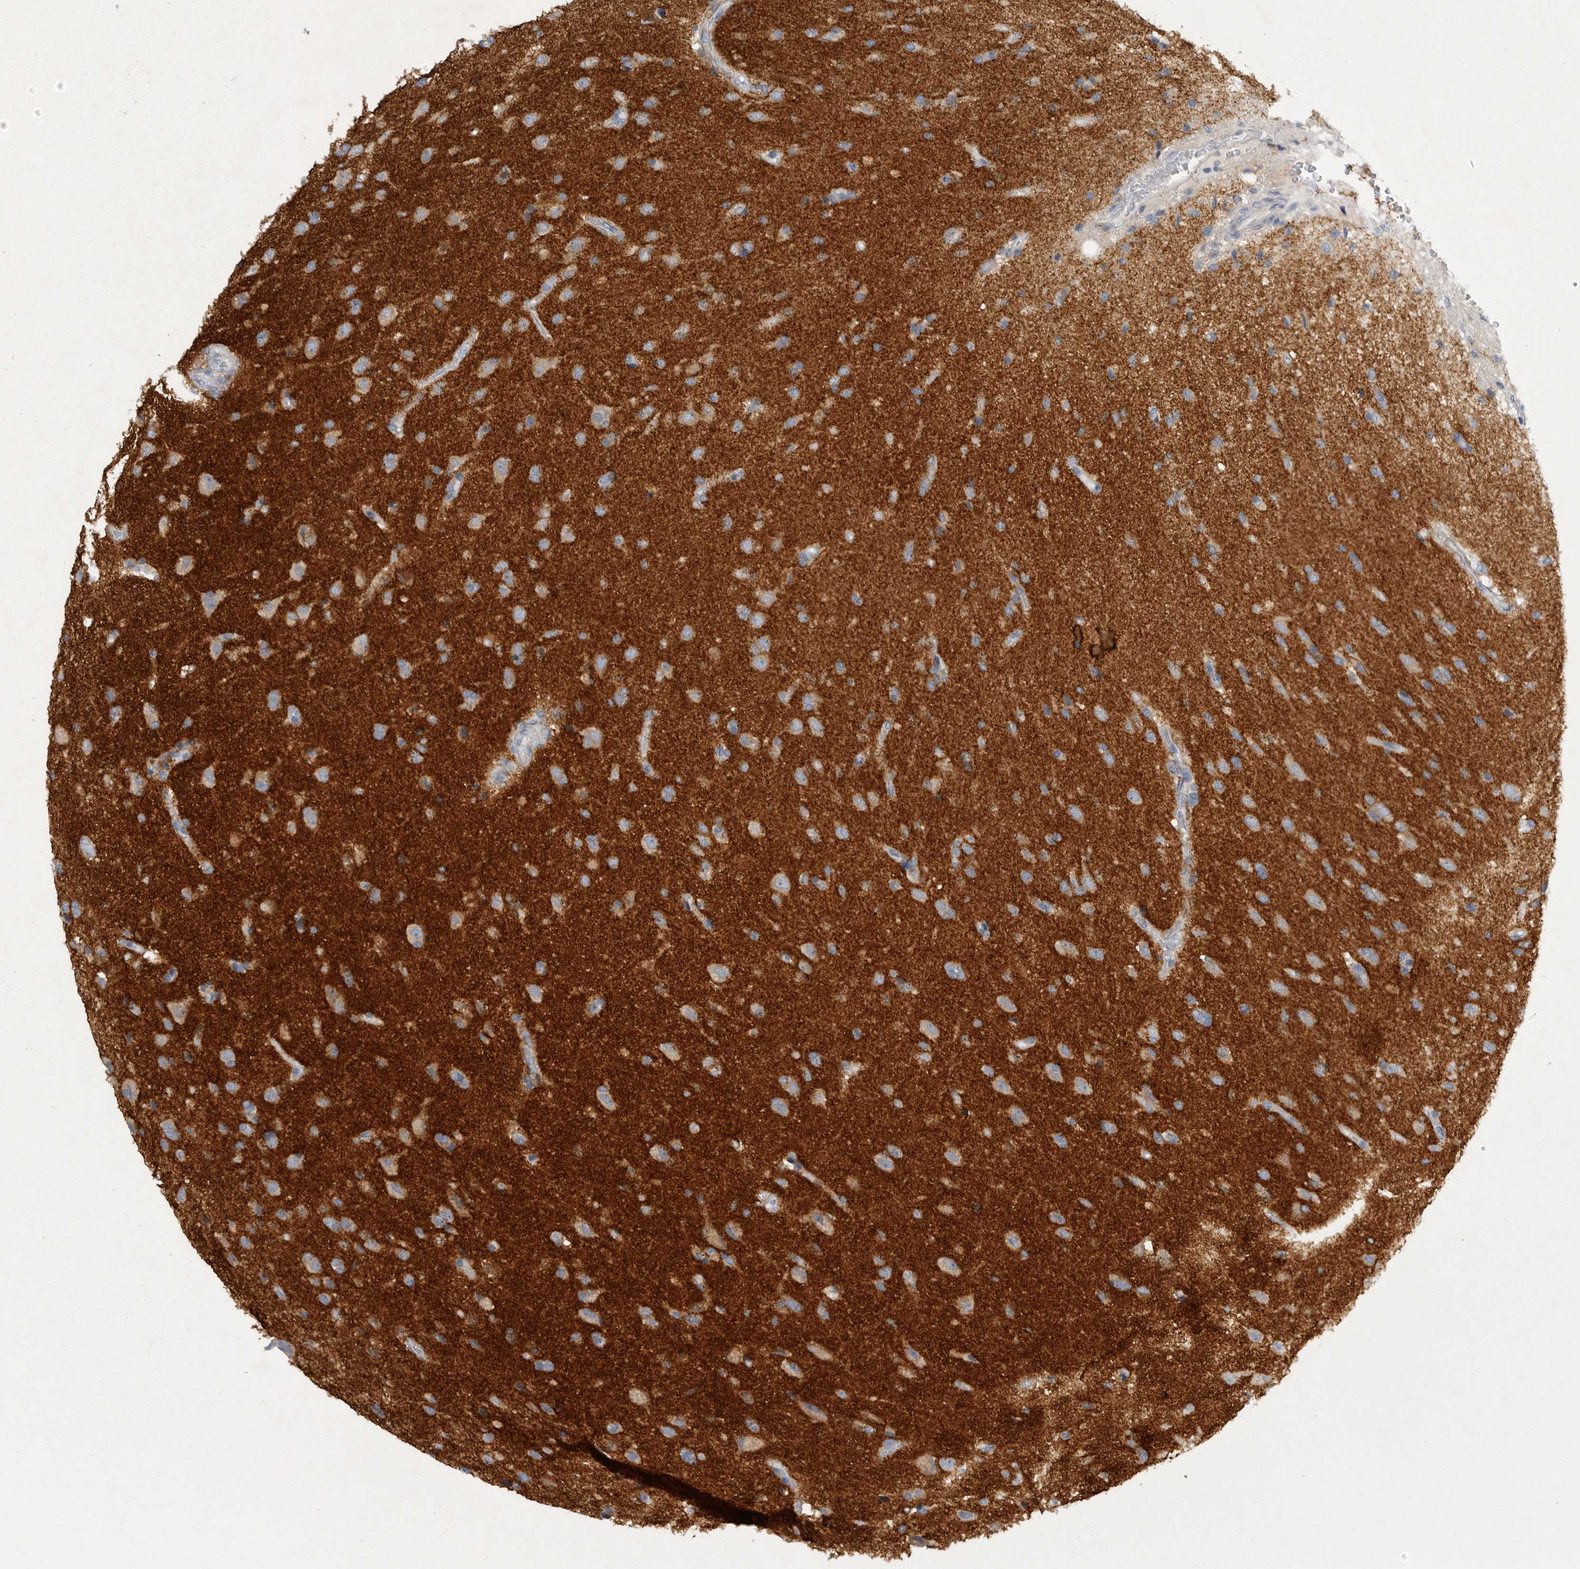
{"staining": {"intensity": "negative", "quantity": "none", "location": "none"}, "tissue": "glioma", "cell_type": "Tumor cells", "image_type": "cancer", "snomed": [{"axis": "morphology", "description": "Glioma, malignant, High grade"}, {"axis": "topography", "description": "Brain"}], "caption": "This image is of malignant glioma (high-grade) stained with immunohistochemistry to label a protein in brown with the nuclei are counter-stained blue. There is no positivity in tumor cells.", "gene": "EDEM3", "patient": {"sex": "male", "age": 72}}